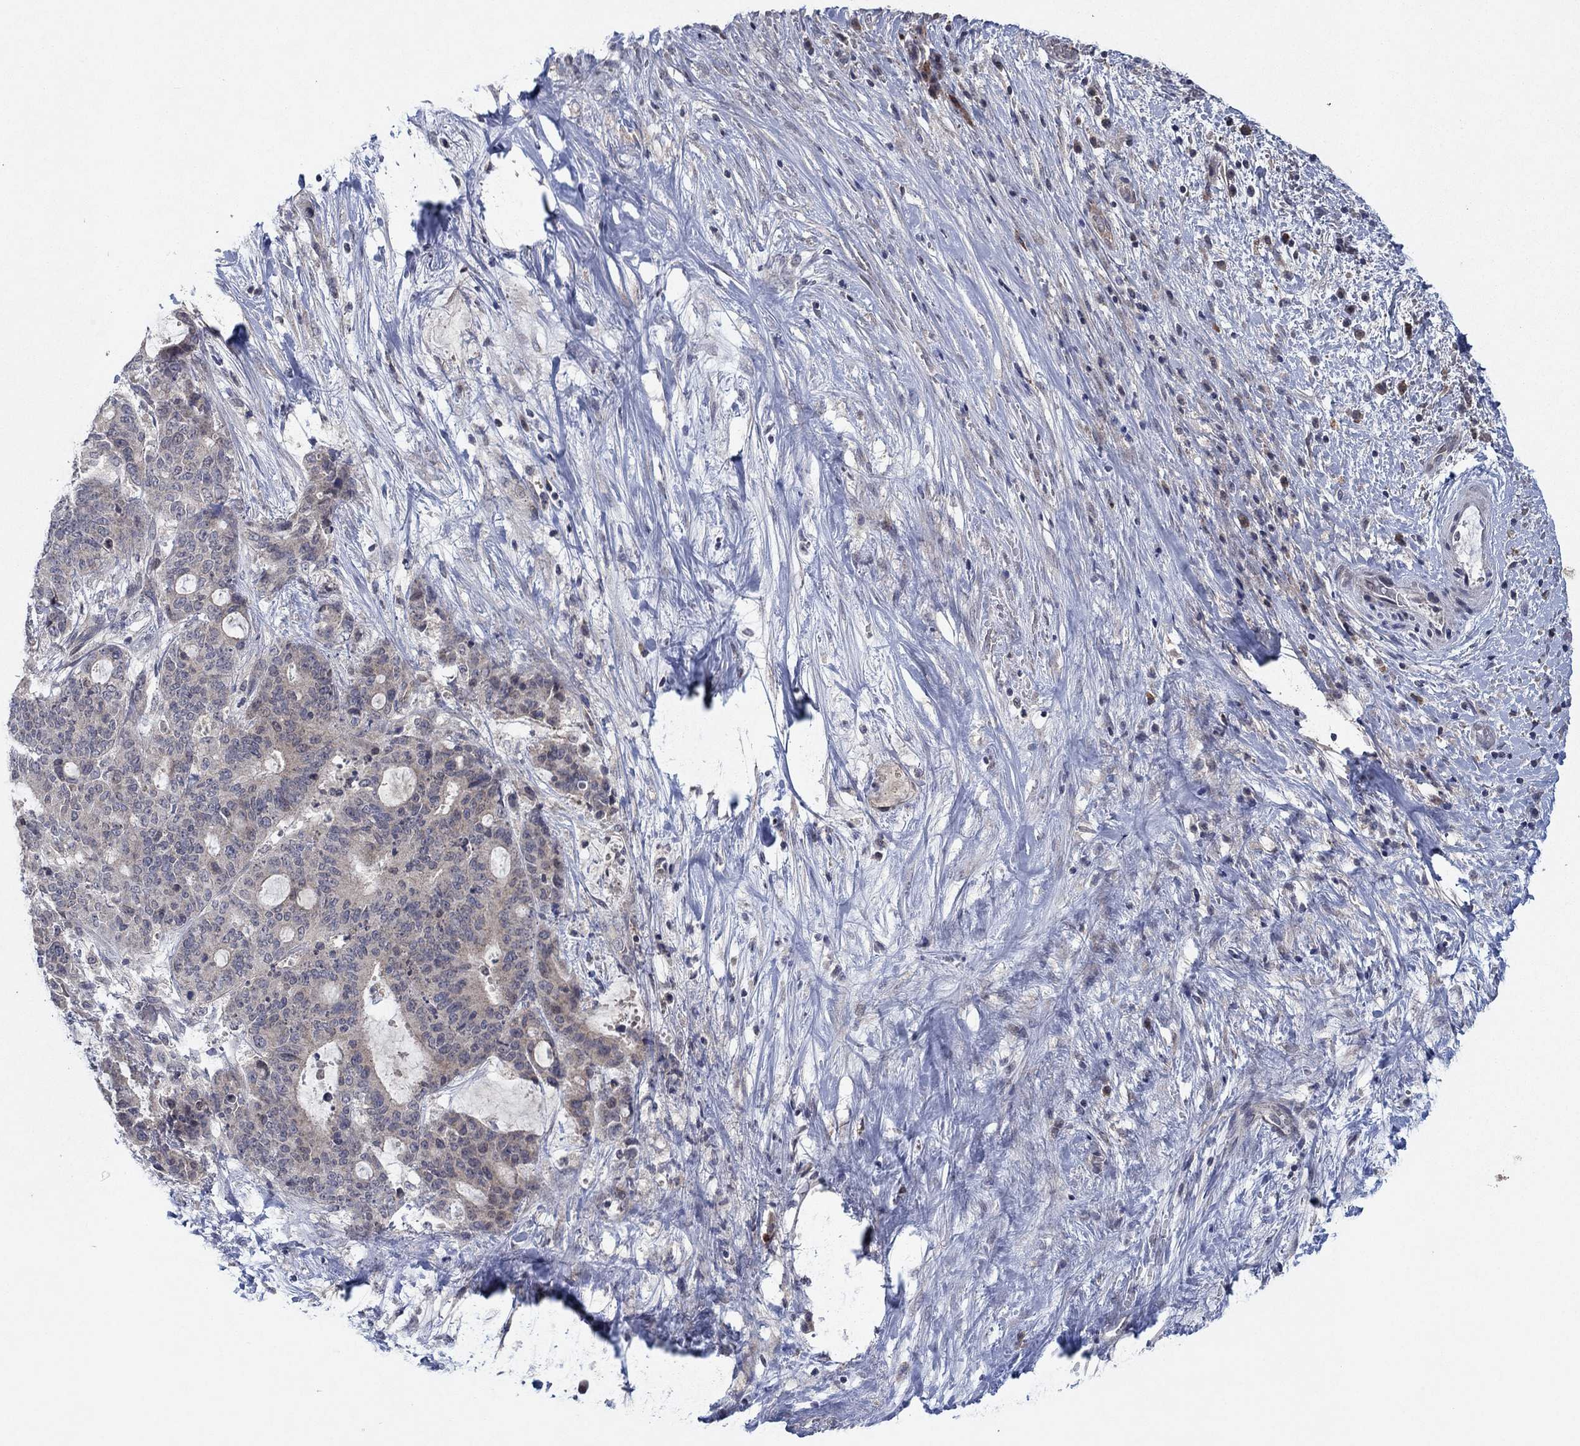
{"staining": {"intensity": "weak", "quantity": "25%-75%", "location": "cytoplasmic/membranous"}, "tissue": "liver cancer", "cell_type": "Tumor cells", "image_type": "cancer", "snomed": [{"axis": "morphology", "description": "Cholangiocarcinoma"}, {"axis": "topography", "description": "Liver"}], "caption": "High-magnification brightfield microscopy of cholangiocarcinoma (liver) stained with DAB (brown) and counterstained with hematoxylin (blue). tumor cells exhibit weak cytoplasmic/membranous positivity is present in approximately25%-75% of cells.", "gene": "IL4", "patient": {"sex": "female", "age": 73}}